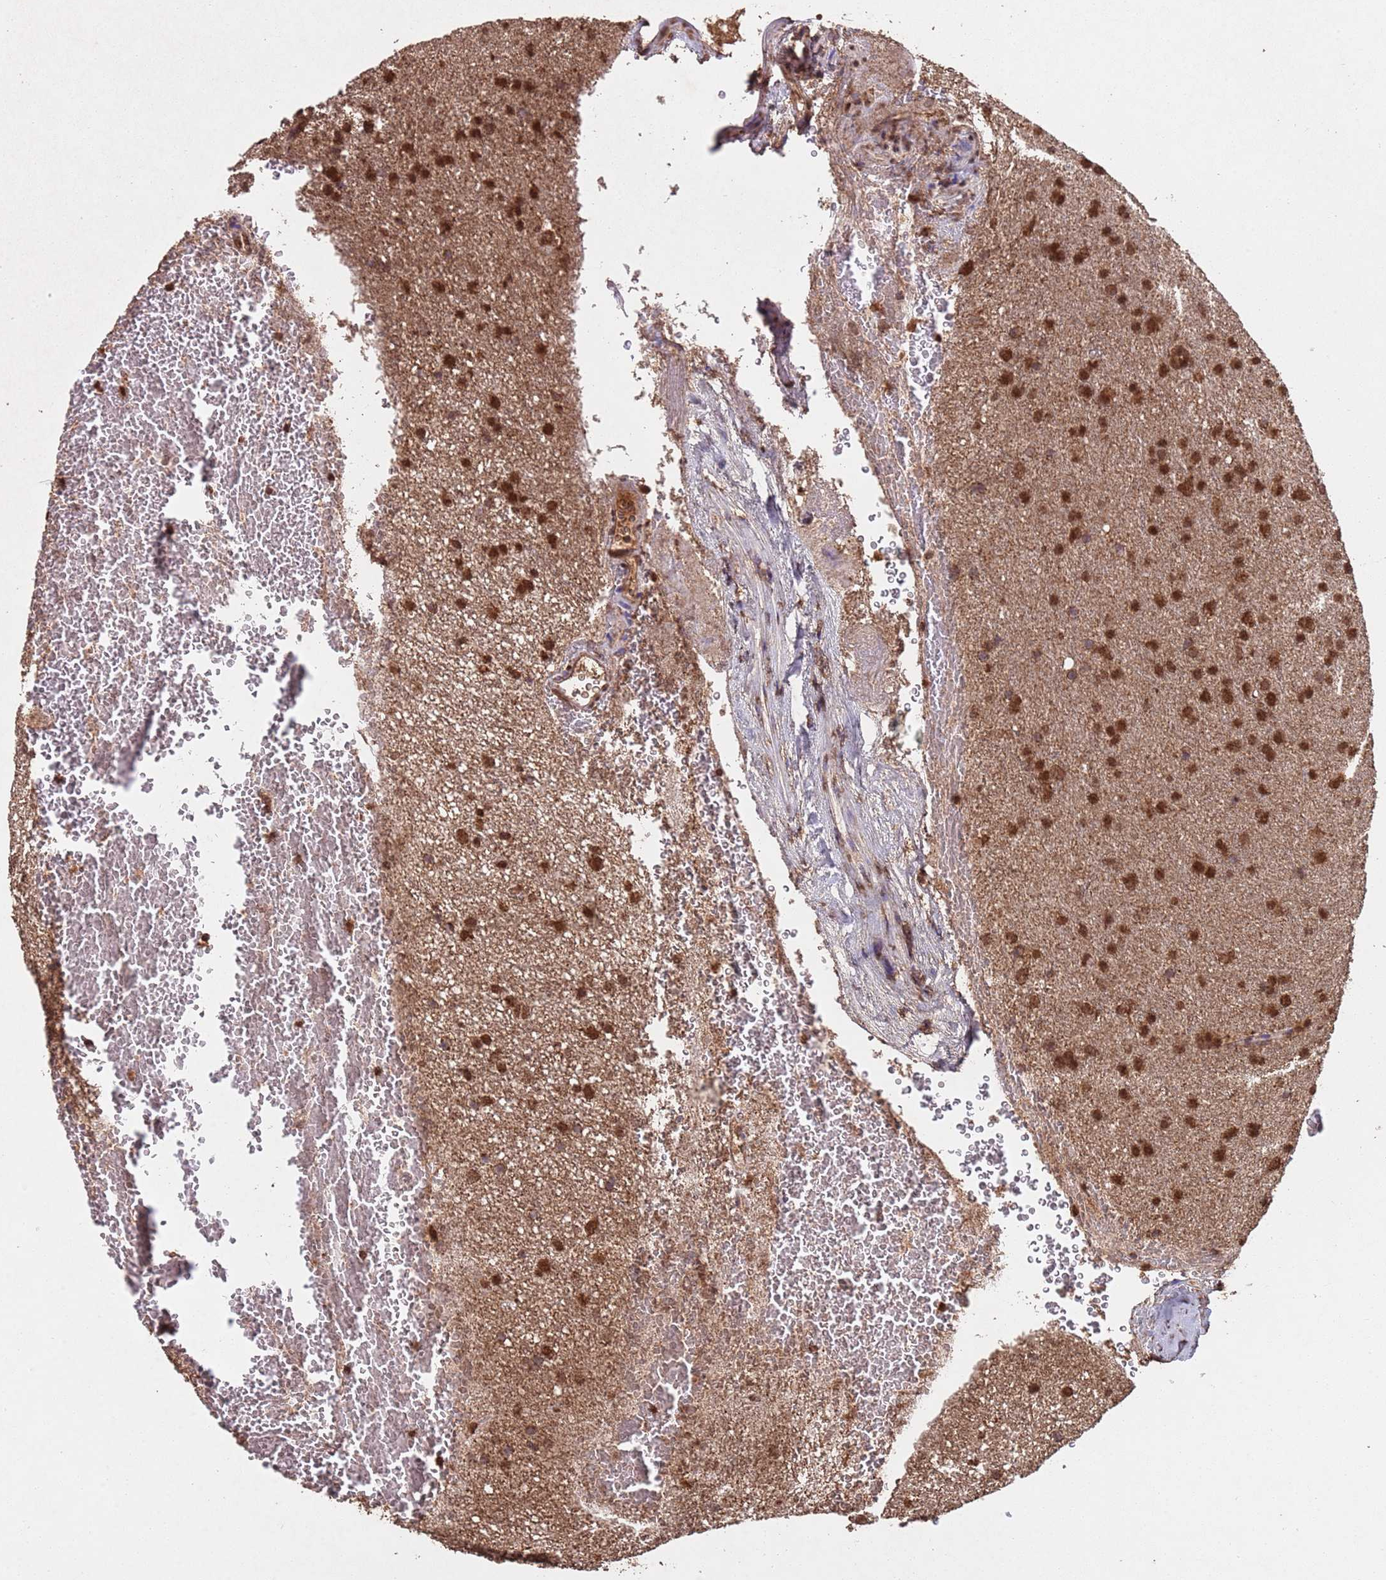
{"staining": {"intensity": "strong", "quantity": ">75%", "location": "cytoplasmic/membranous,nuclear"}, "tissue": "glioma", "cell_type": "Tumor cells", "image_type": "cancer", "snomed": [{"axis": "morphology", "description": "Glioma, malignant, Low grade"}, {"axis": "topography", "description": "Cerebral cortex"}], "caption": "DAB immunohistochemical staining of human malignant glioma (low-grade) demonstrates strong cytoplasmic/membranous and nuclear protein positivity in approximately >75% of tumor cells.", "gene": "HDAC10", "patient": {"sex": "female", "age": 39}}